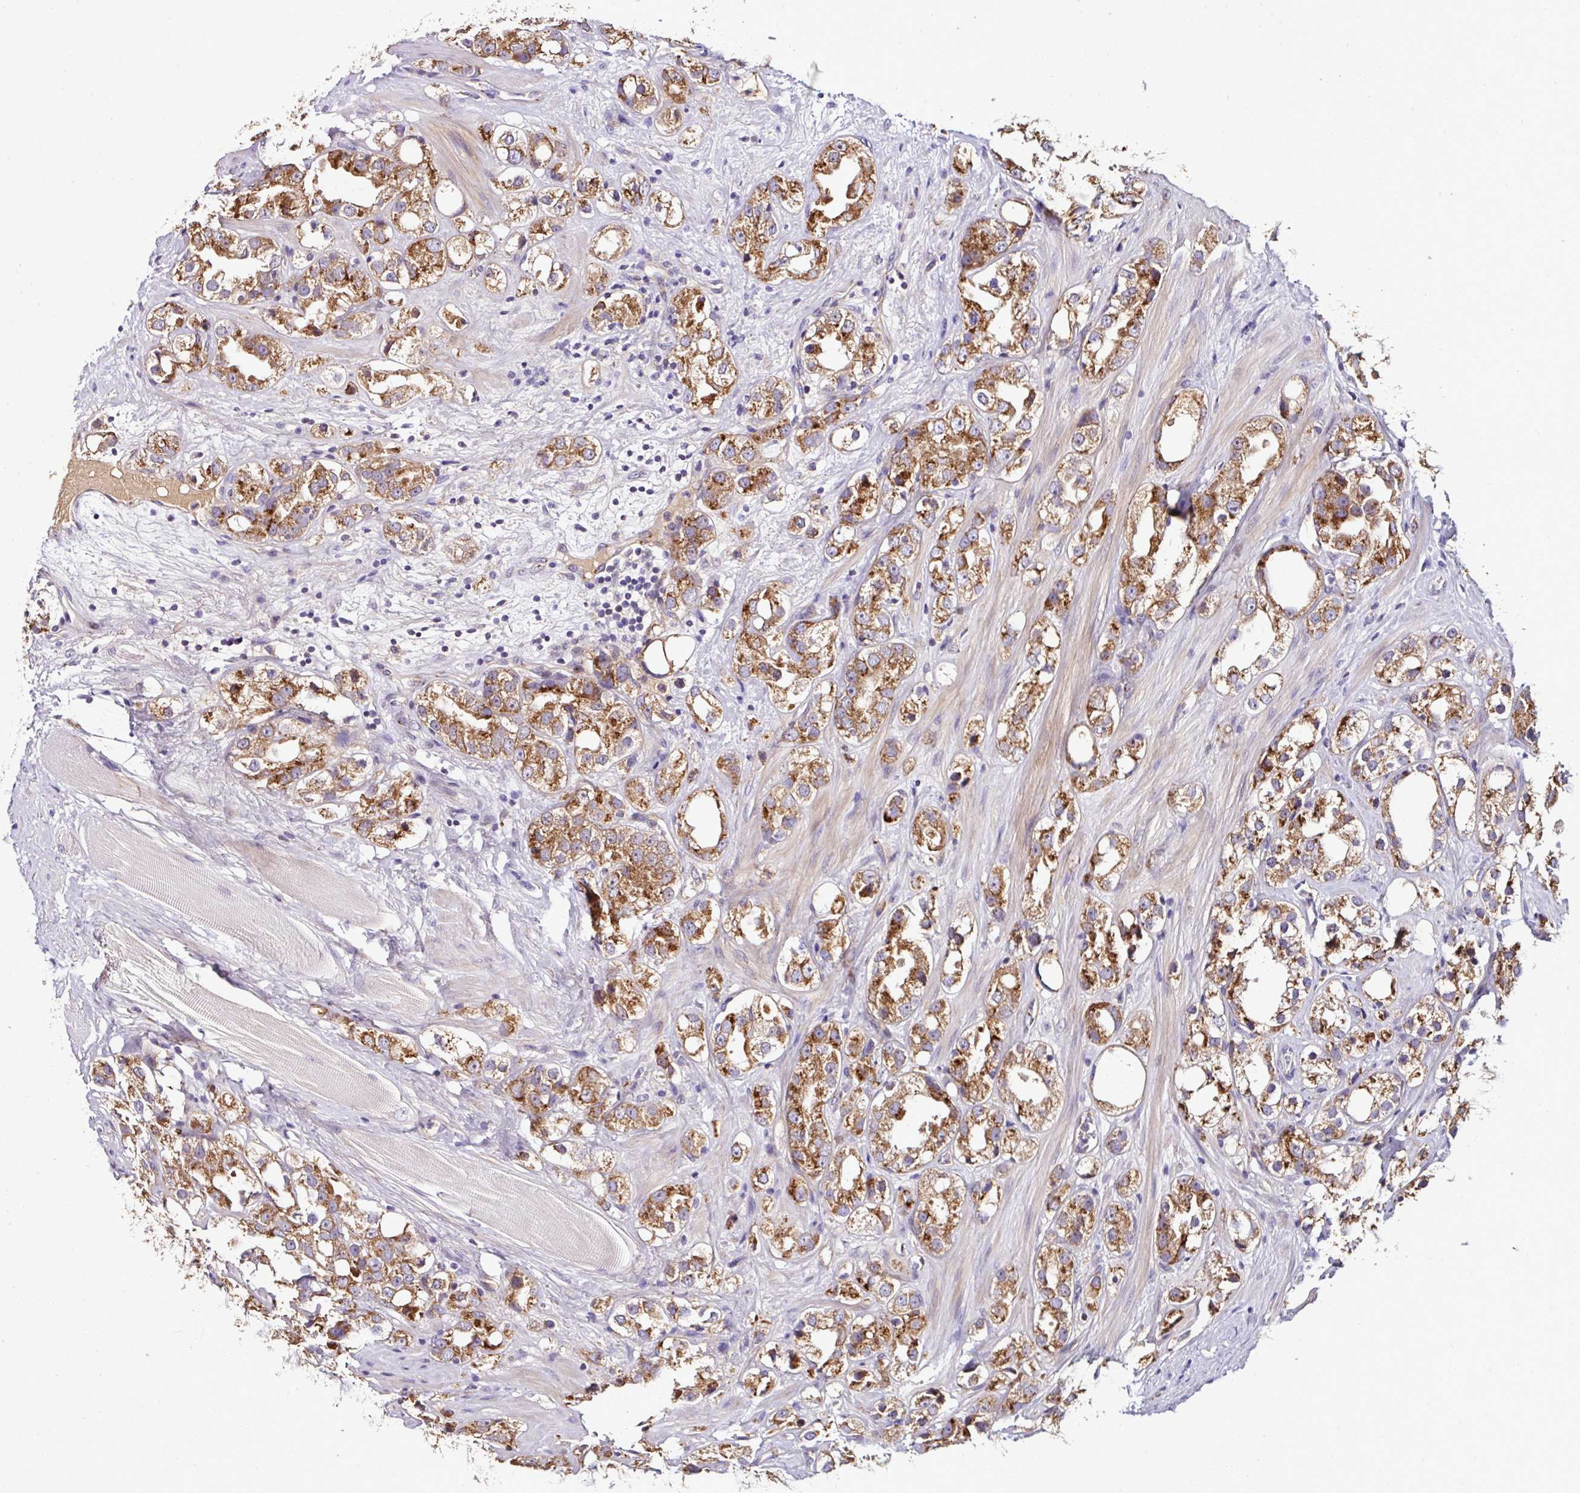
{"staining": {"intensity": "strong", "quantity": ">75%", "location": "cytoplasmic/membranous"}, "tissue": "prostate cancer", "cell_type": "Tumor cells", "image_type": "cancer", "snomed": [{"axis": "morphology", "description": "Adenocarcinoma, NOS"}, {"axis": "topography", "description": "Prostate"}], "caption": "High-power microscopy captured an IHC micrograph of adenocarcinoma (prostate), revealing strong cytoplasmic/membranous staining in about >75% of tumor cells. (Brightfield microscopy of DAB IHC at high magnification).", "gene": "CPD", "patient": {"sex": "male", "age": 79}}